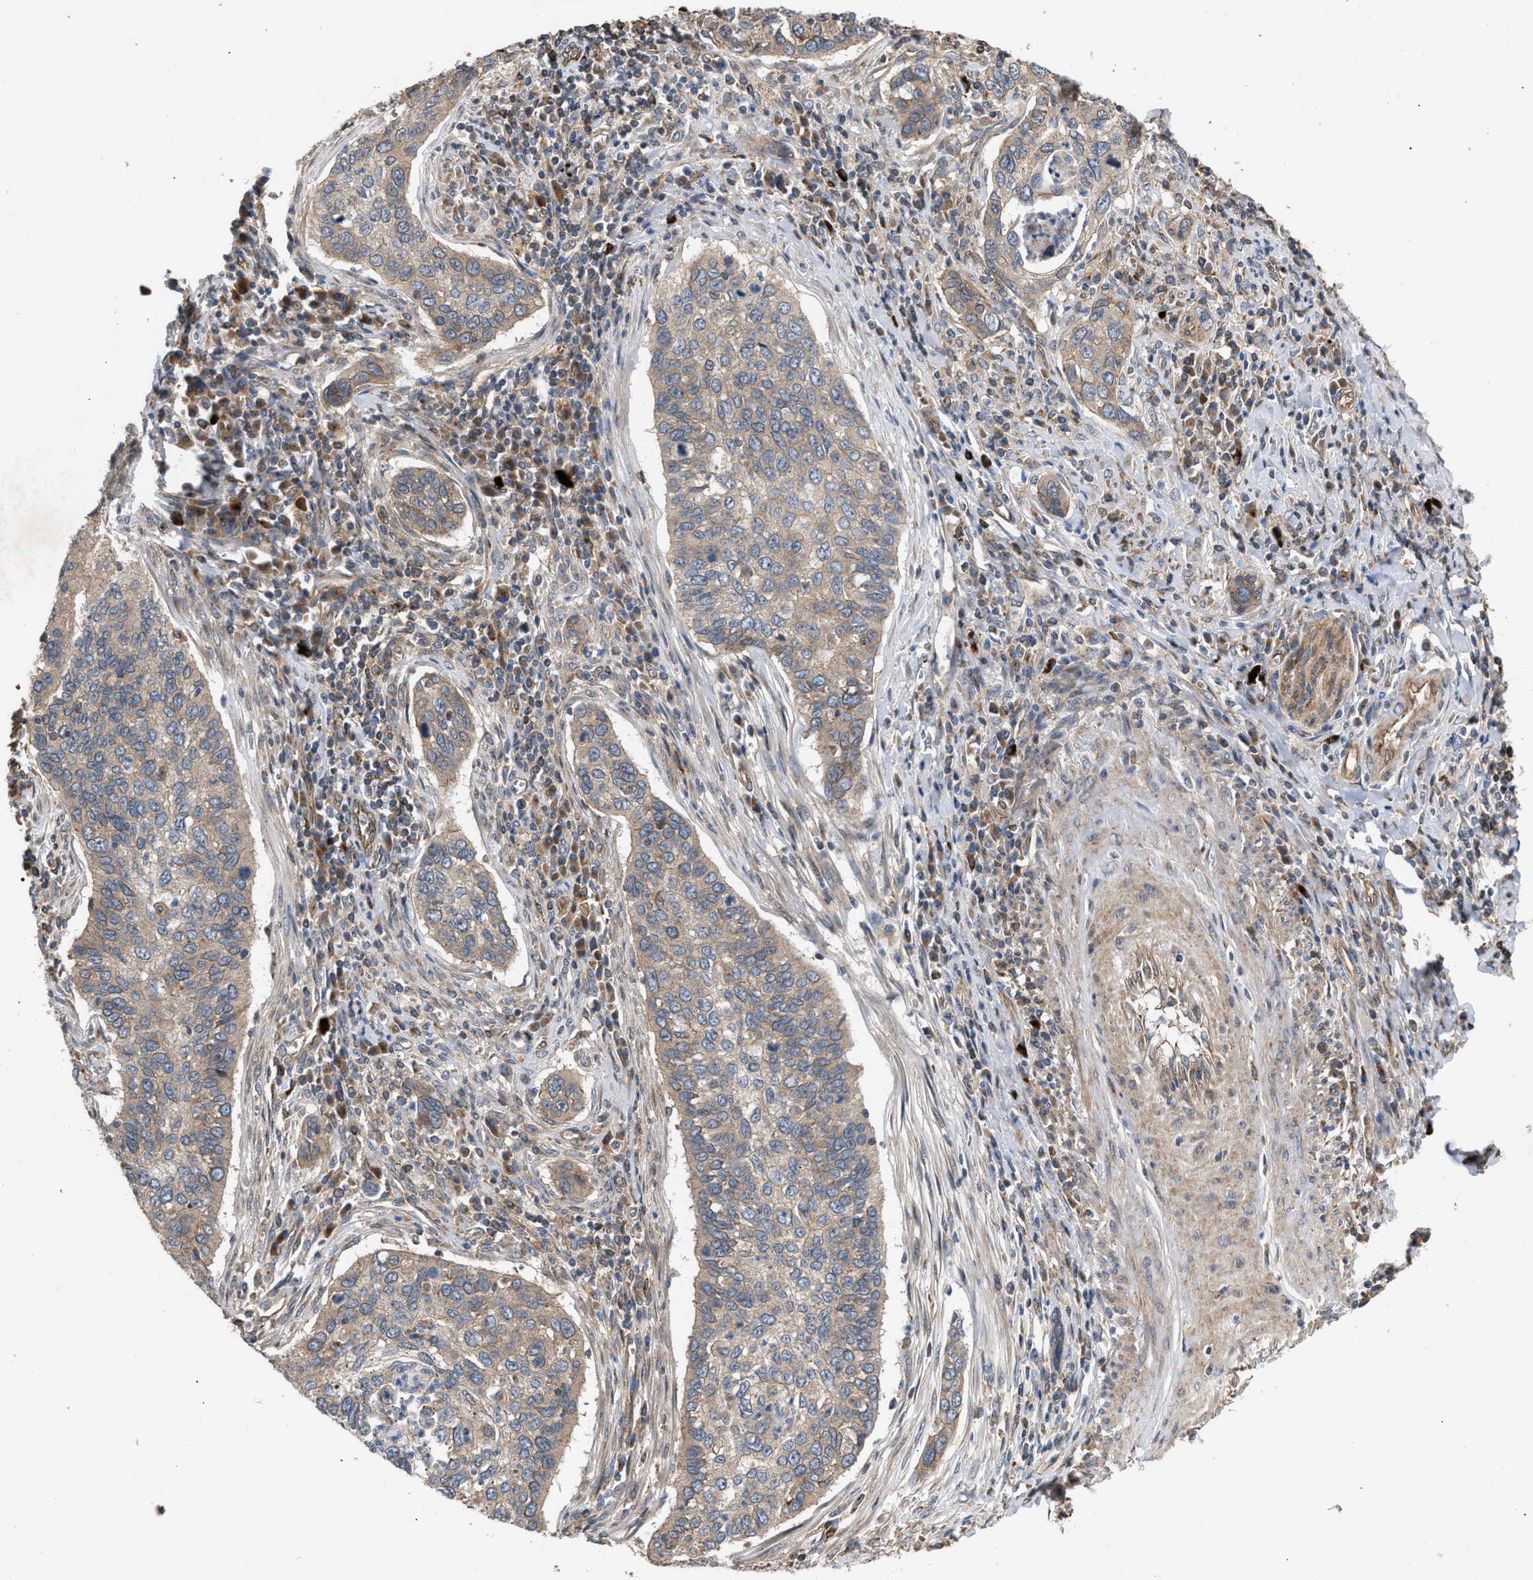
{"staining": {"intensity": "moderate", "quantity": "25%-75%", "location": "cytoplasmic/membranous"}, "tissue": "cervical cancer", "cell_type": "Tumor cells", "image_type": "cancer", "snomed": [{"axis": "morphology", "description": "Squamous cell carcinoma, NOS"}, {"axis": "topography", "description": "Cervix"}], "caption": "Immunohistochemistry (IHC) of squamous cell carcinoma (cervical) demonstrates medium levels of moderate cytoplasmic/membranous staining in about 25%-75% of tumor cells.", "gene": "GCC1", "patient": {"sex": "female", "age": 53}}